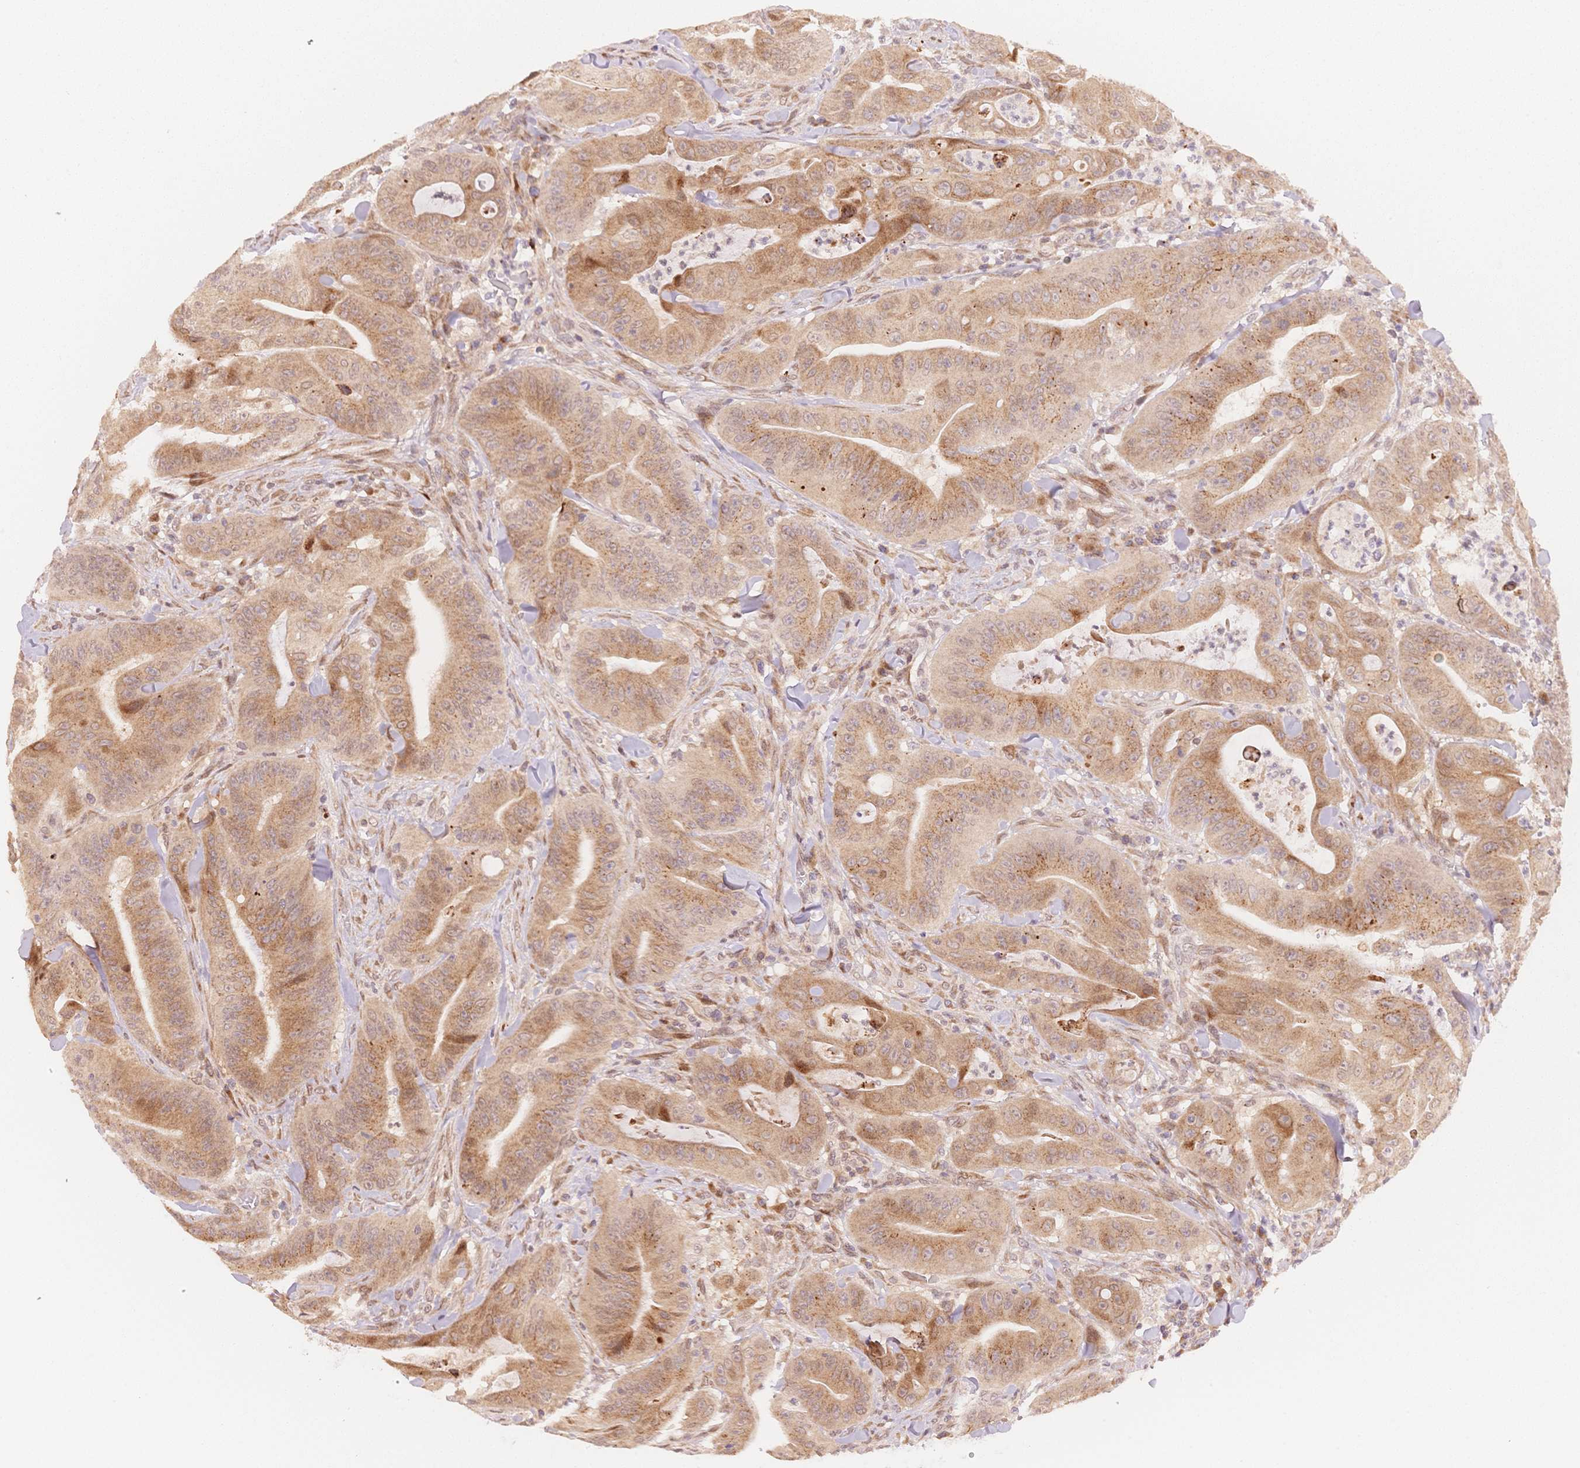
{"staining": {"intensity": "moderate", "quantity": ">75%", "location": "cytoplasmic/membranous"}, "tissue": "colorectal cancer", "cell_type": "Tumor cells", "image_type": "cancer", "snomed": [{"axis": "morphology", "description": "Adenocarcinoma, NOS"}, {"axis": "topography", "description": "Colon"}], "caption": "A medium amount of moderate cytoplasmic/membranous positivity is appreciated in approximately >75% of tumor cells in colorectal cancer (adenocarcinoma) tissue.", "gene": "STK39", "patient": {"sex": "male", "age": 33}}